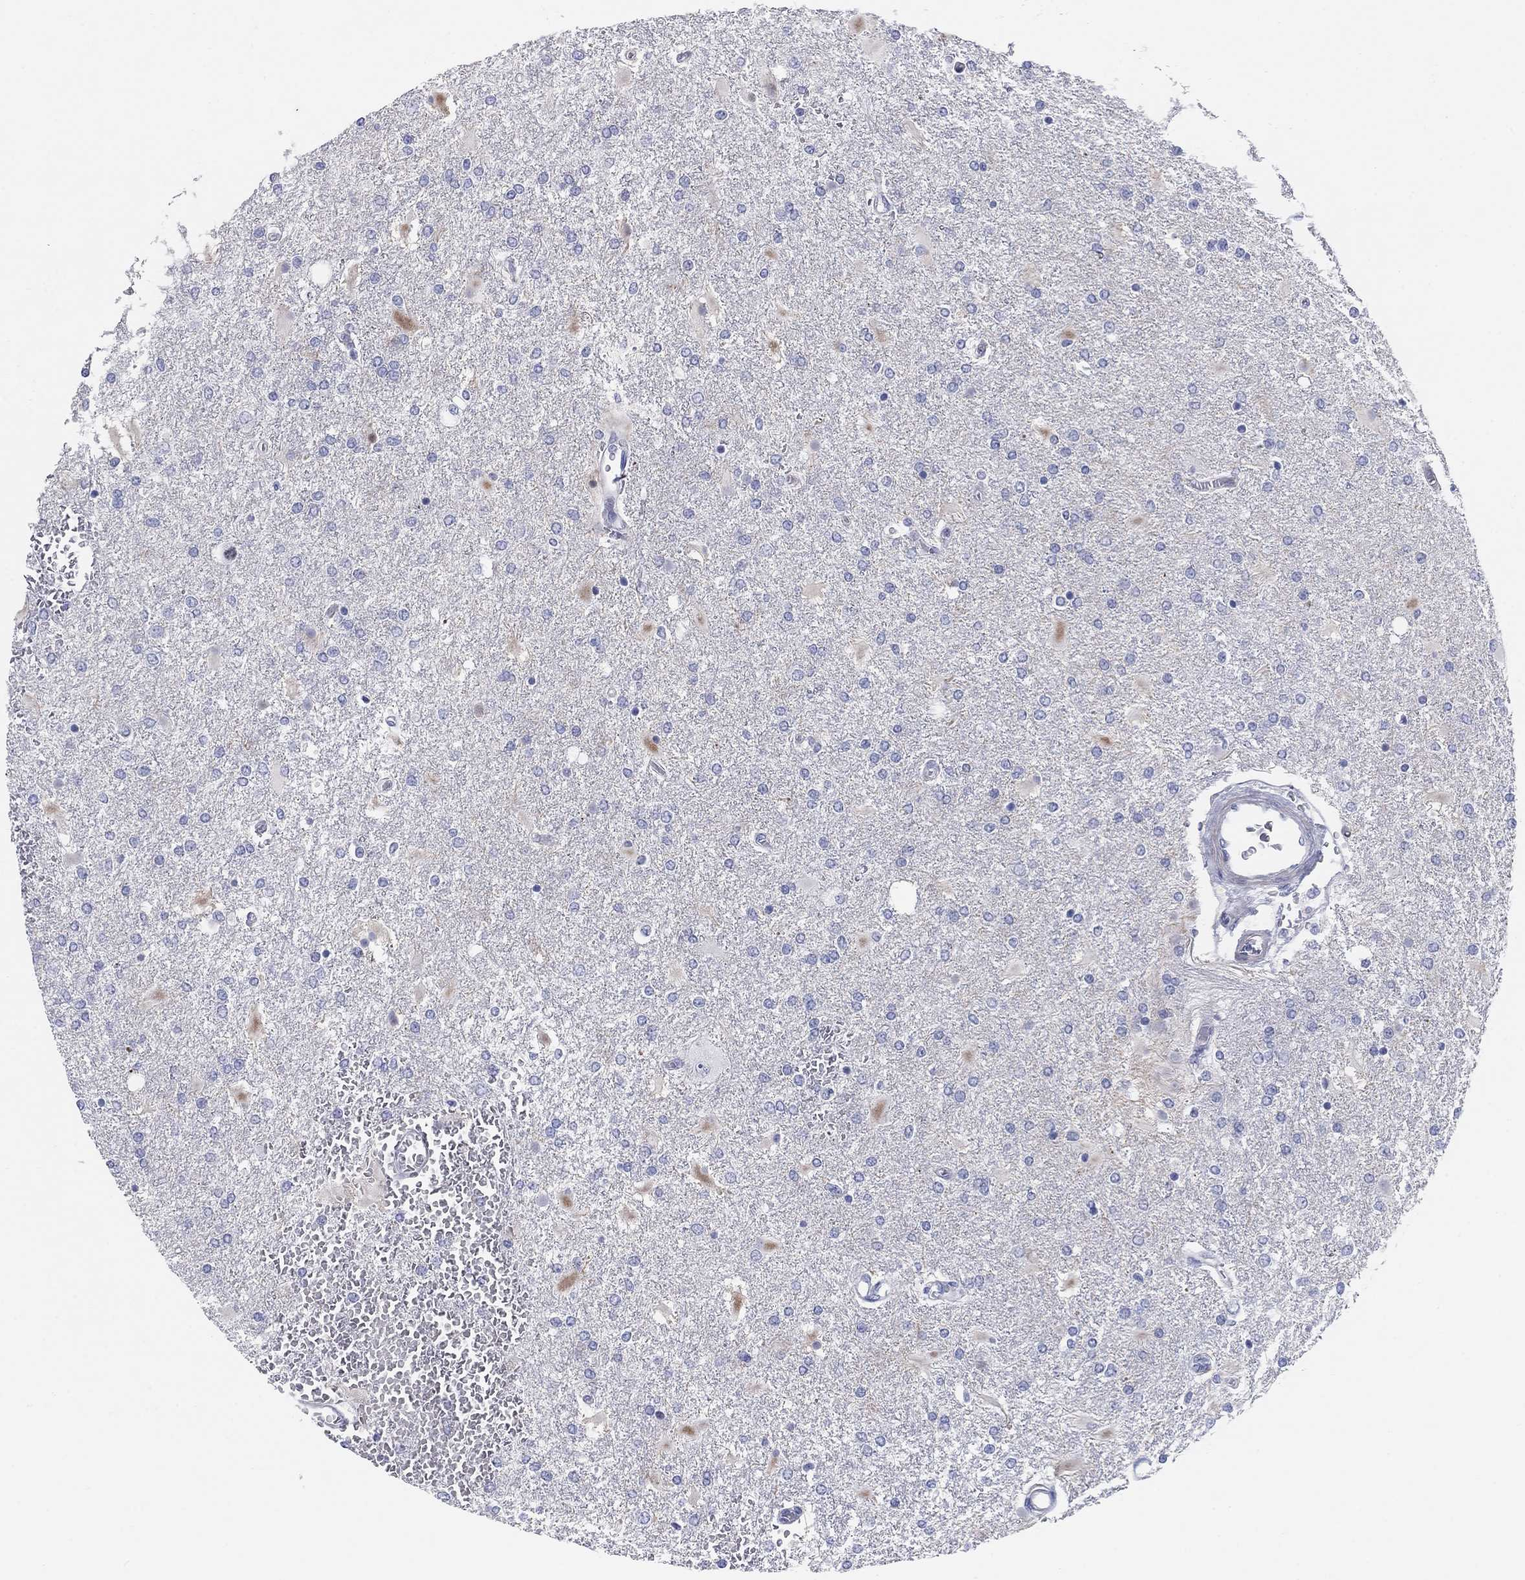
{"staining": {"intensity": "negative", "quantity": "none", "location": "none"}, "tissue": "glioma", "cell_type": "Tumor cells", "image_type": "cancer", "snomed": [{"axis": "morphology", "description": "Glioma, malignant, High grade"}, {"axis": "topography", "description": "Cerebral cortex"}], "caption": "IHC image of human malignant glioma (high-grade) stained for a protein (brown), which displays no positivity in tumor cells. (Brightfield microscopy of DAB immunohistochemistry at high magnification).", "gene": "HEATR4", "patient": {"sex": "male", "age": 79}}